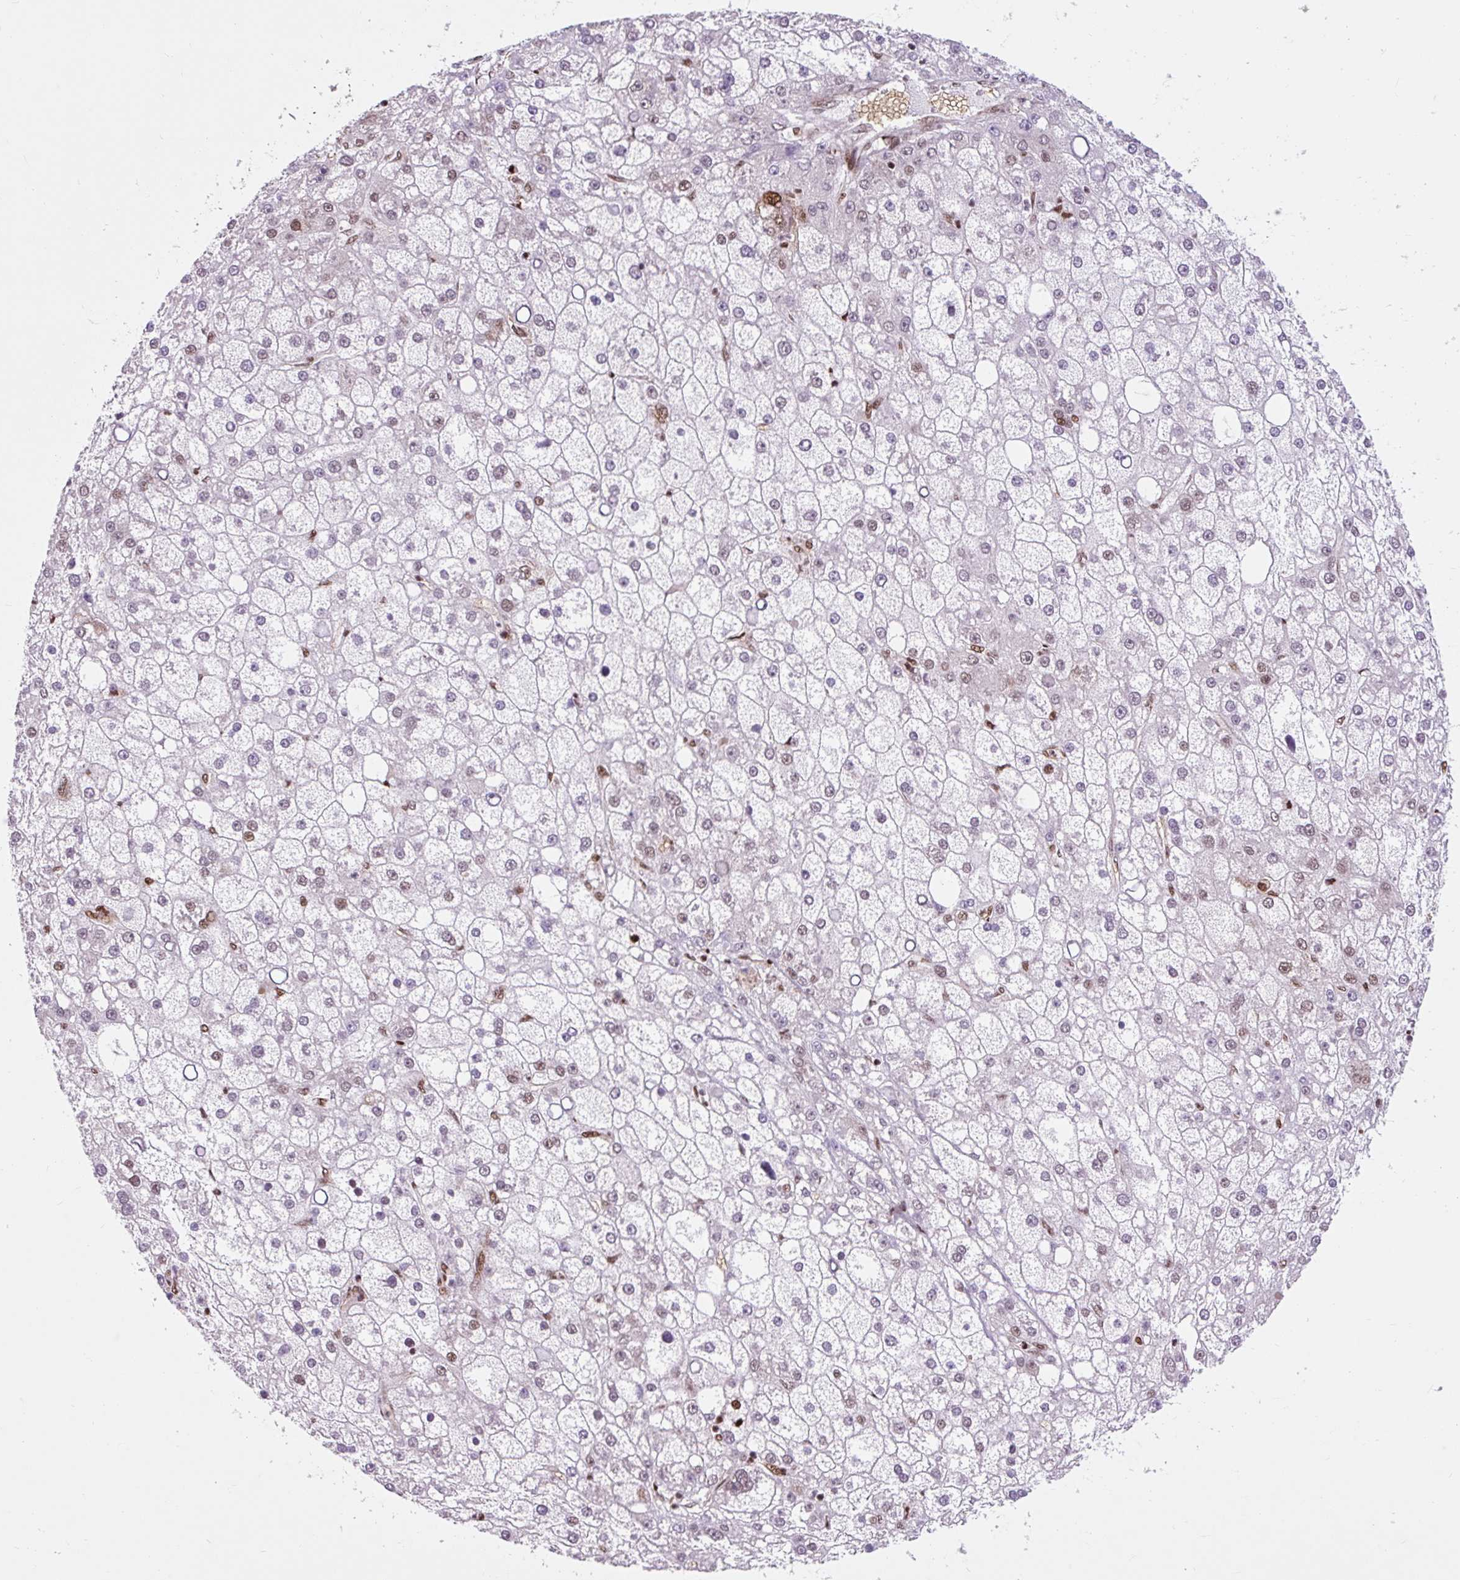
{"staining": {"intensity": "moderate", "quantity": "<25%", "location": "nuclear"}, "tissue": "liver cancer", "cell_type": "Tumor cells", "image_type": "cancer", "snomed": [{"axis": "morphology", "description": "Carcinoma, Hepatocellular, NOS"}, {"axis": "topography", "description": "Liver"}], "caption": "Protein expression analysis of human liver cancer reveals moderate nuclear positivity in about <25% of tumor cells.", "gene": "FUS", "patient": {"sex": "male", "age": 67}}